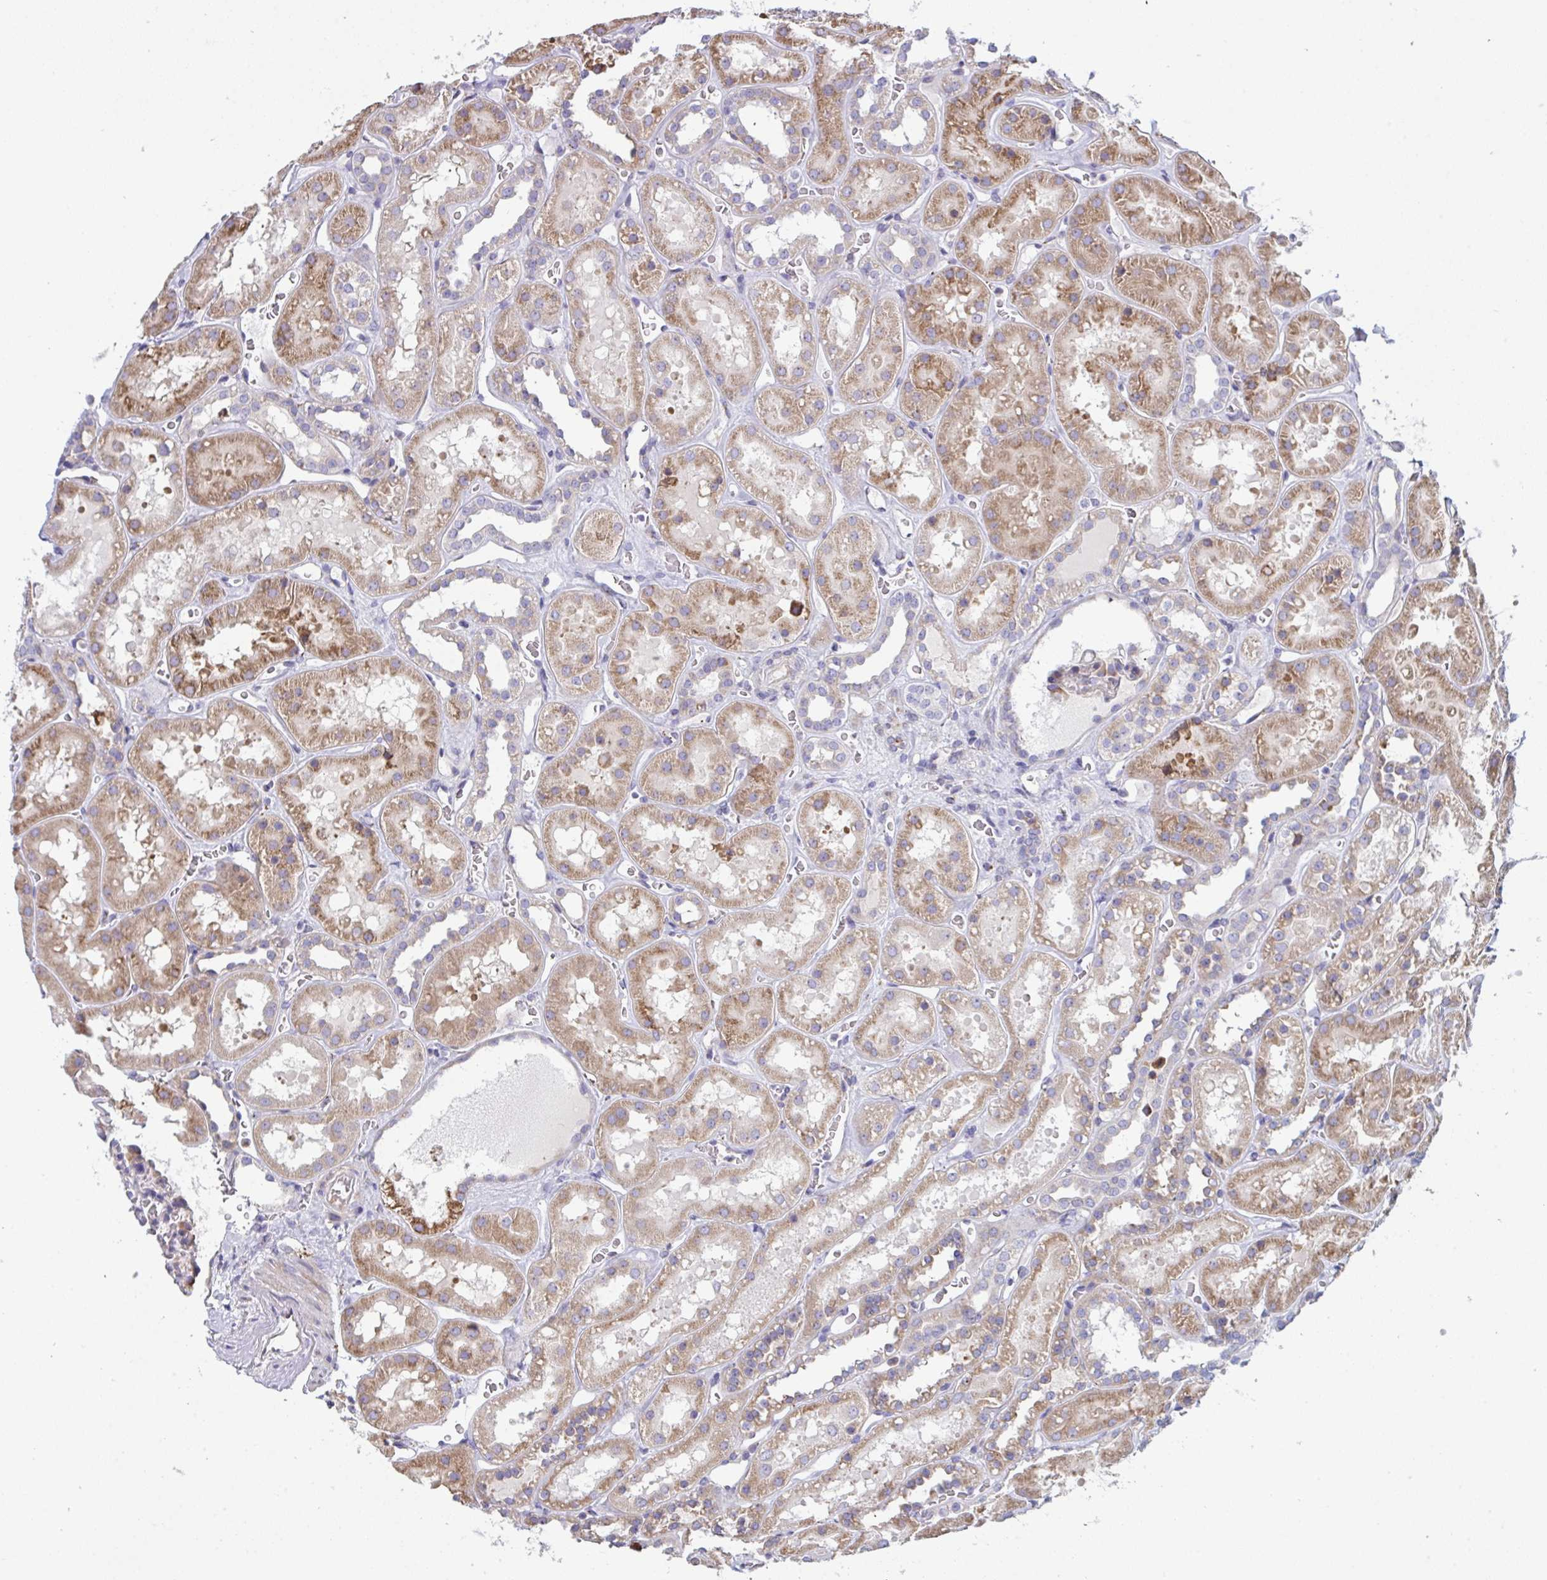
{"staining": {"intensity": "weak", "quantity": "<25%", "location": "cytoplasmic/membranous"}, "tissue": "kidney", "cell_type": "Cells in glomeruli", "image_type": "normal", "snomed": [{"axis": "morphology", "description": "Normal tissue, NOS"}, {"axis": "topography", "description": "Kidney"}], "caption": "A histopathology image of human kidney is negative for staining in cells in glomeruli. (Stains: DAB immunohistochemistry with hematoxylin counter stain, Microscopy: brightfield microscopy at high magnification).", "gene": "MYMK", "patient": {"sex": "female", "age": 41}}